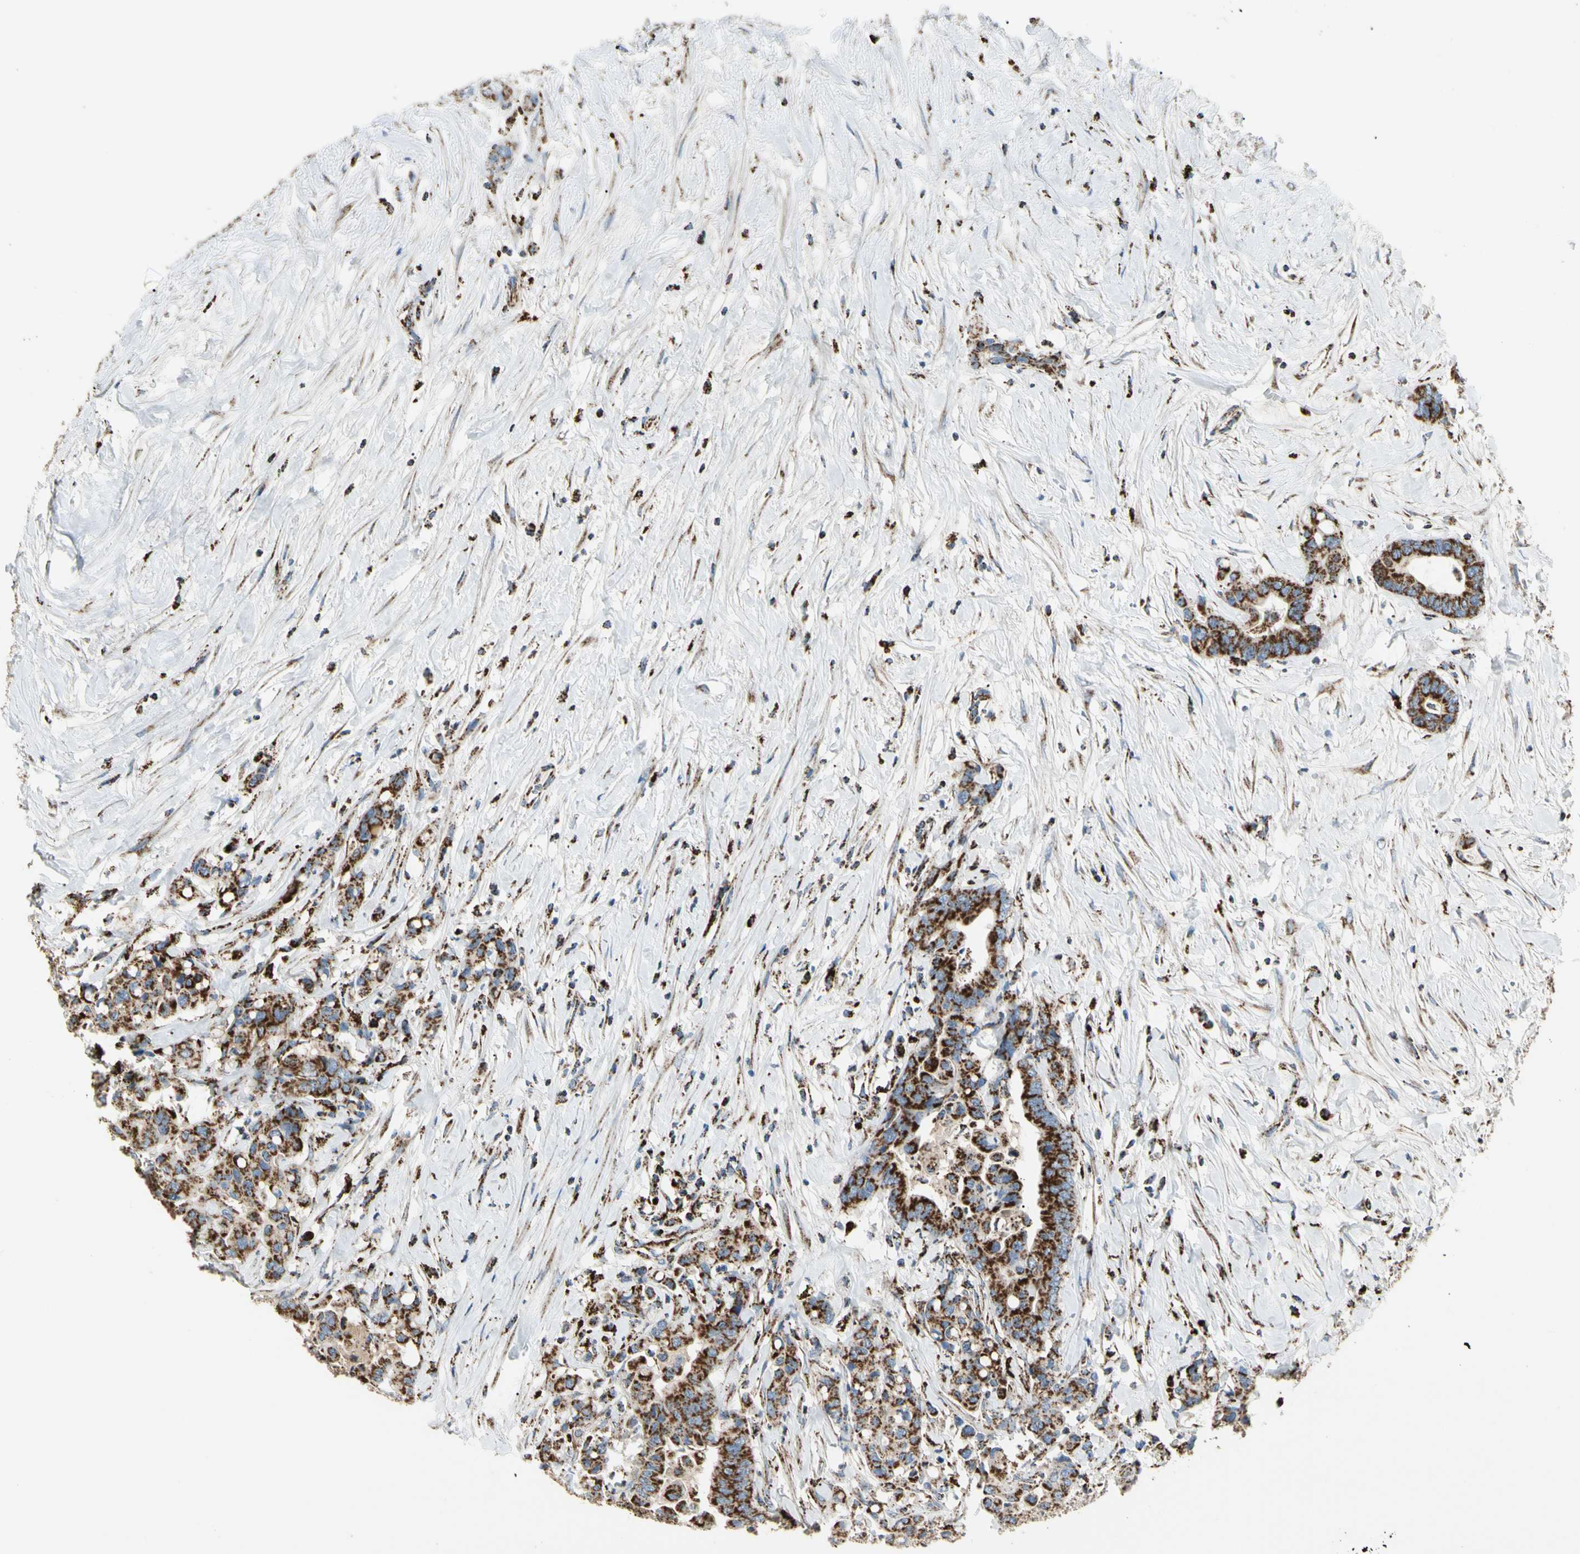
{"staining": {"intensity": "strong", "quantity": ">75%", "location": "cytoplasmic/membranous"}, "tissue": "colorectal cancer", "cell_type": "Tumor cells", "image_type": "cancer", "snomed": [{"axis": "morphology", "description": "Normal tissue, NOS"}, {"axis": "morphology", "description": "Adenocarcinoma, NOS"}, {"axis": "topography", "description": "Colon"}], "caption": "A brown stain shows strong cytoplasmic/membranous positivity of a protein in adenocarcinoma (colorectal) tumor cells.", "gene": "ME2", "patient": {"sex": "male", "age": 82}}